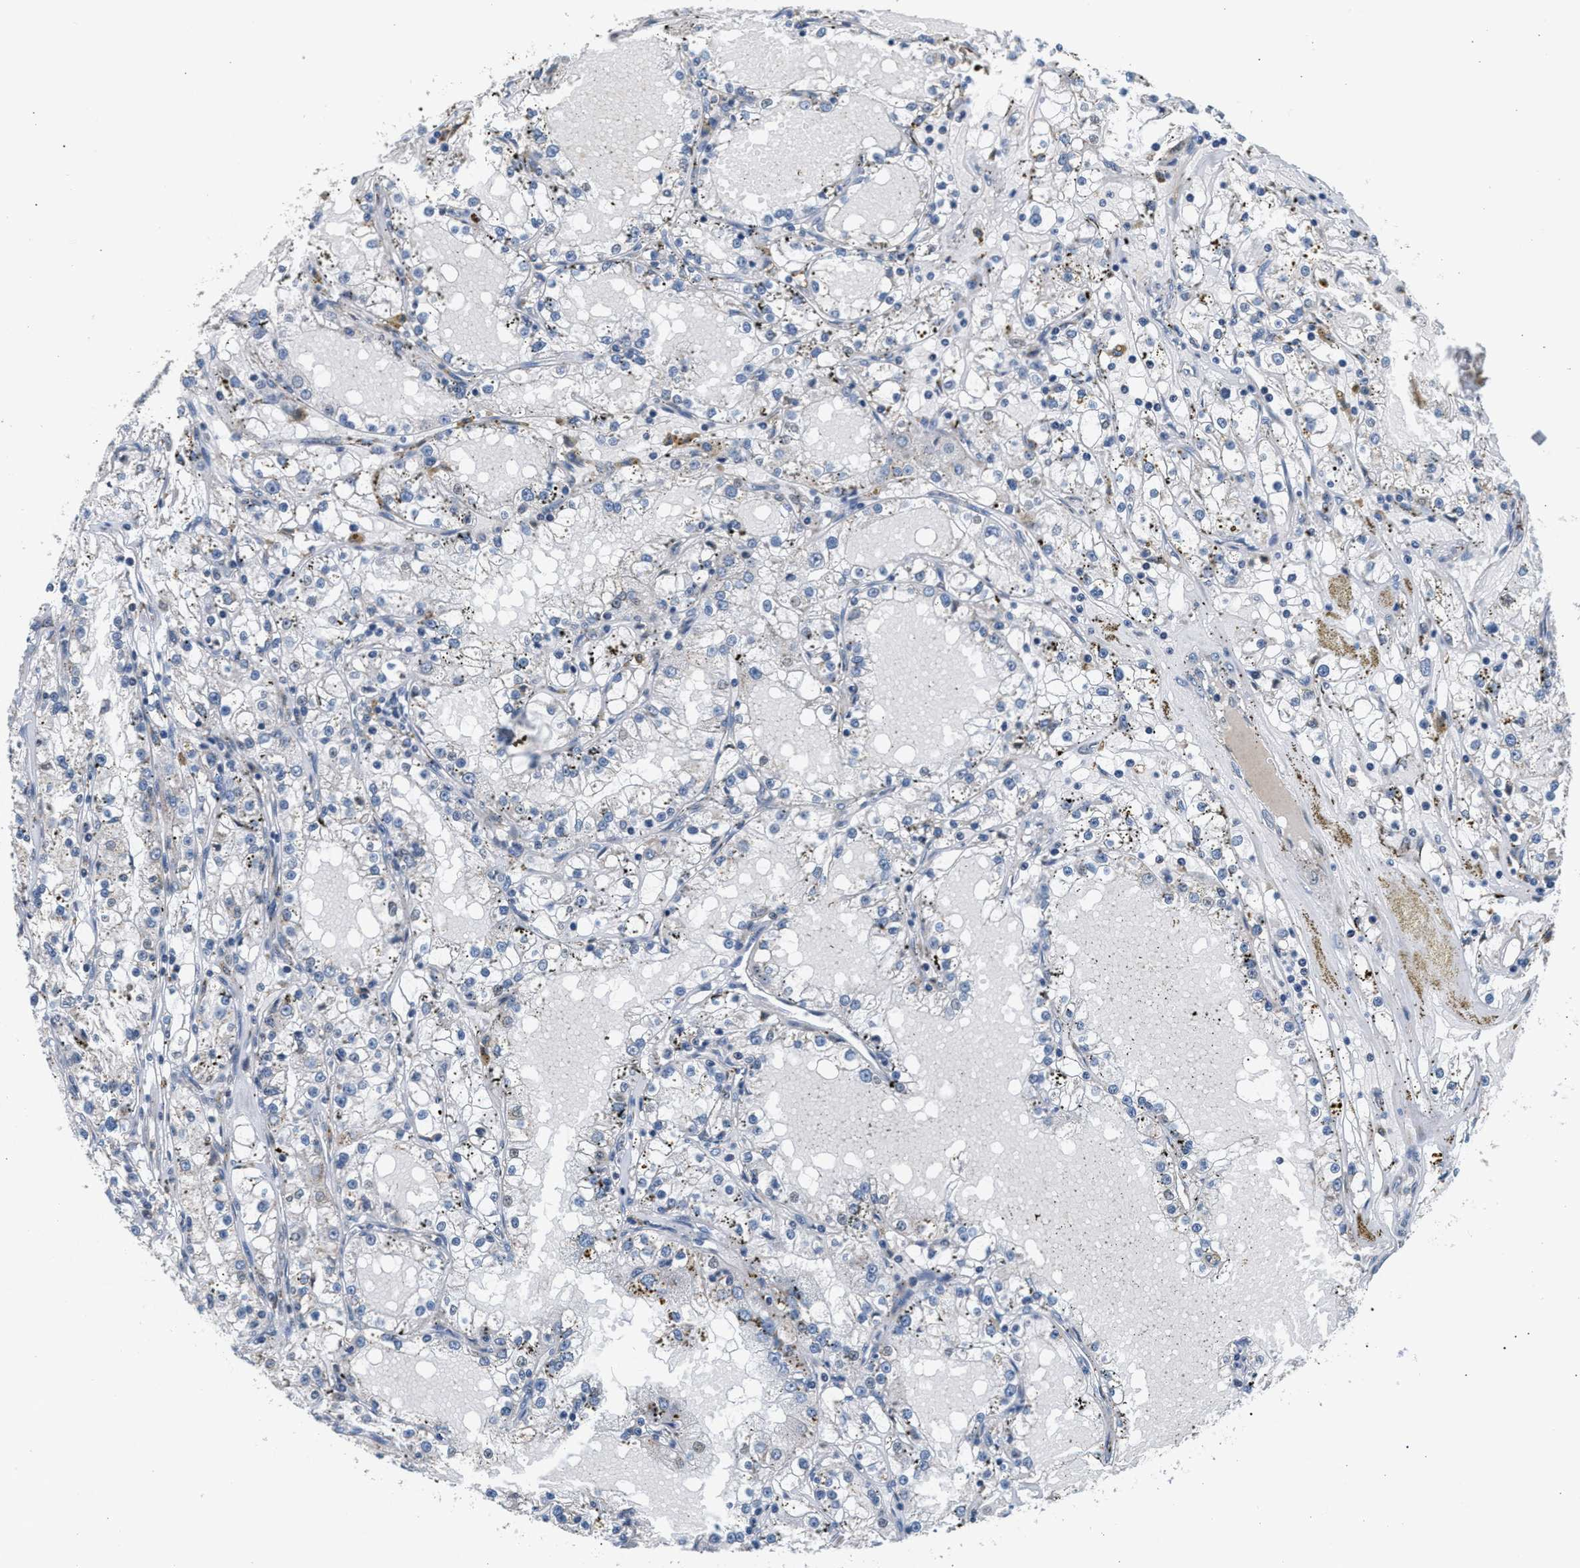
{"staining": {"intensity": "negative", "quantity": "none", "location": "none"}, "tissue": "renal cancer", "cell_type": "Tumor cells", "image_type": "cancer", "snomed": [{"axis": "morphology", "description": "Adenocarcinoma, NOS"}, {"axis": "topography", "description": "Kidney"}], "caption": "Renal adenocarcinoma was stained to show a protein in brown. There is no significant staining in tumor cells.", "gene": "KCNMB2", "patient": {"sex": "male", "age": 56}}